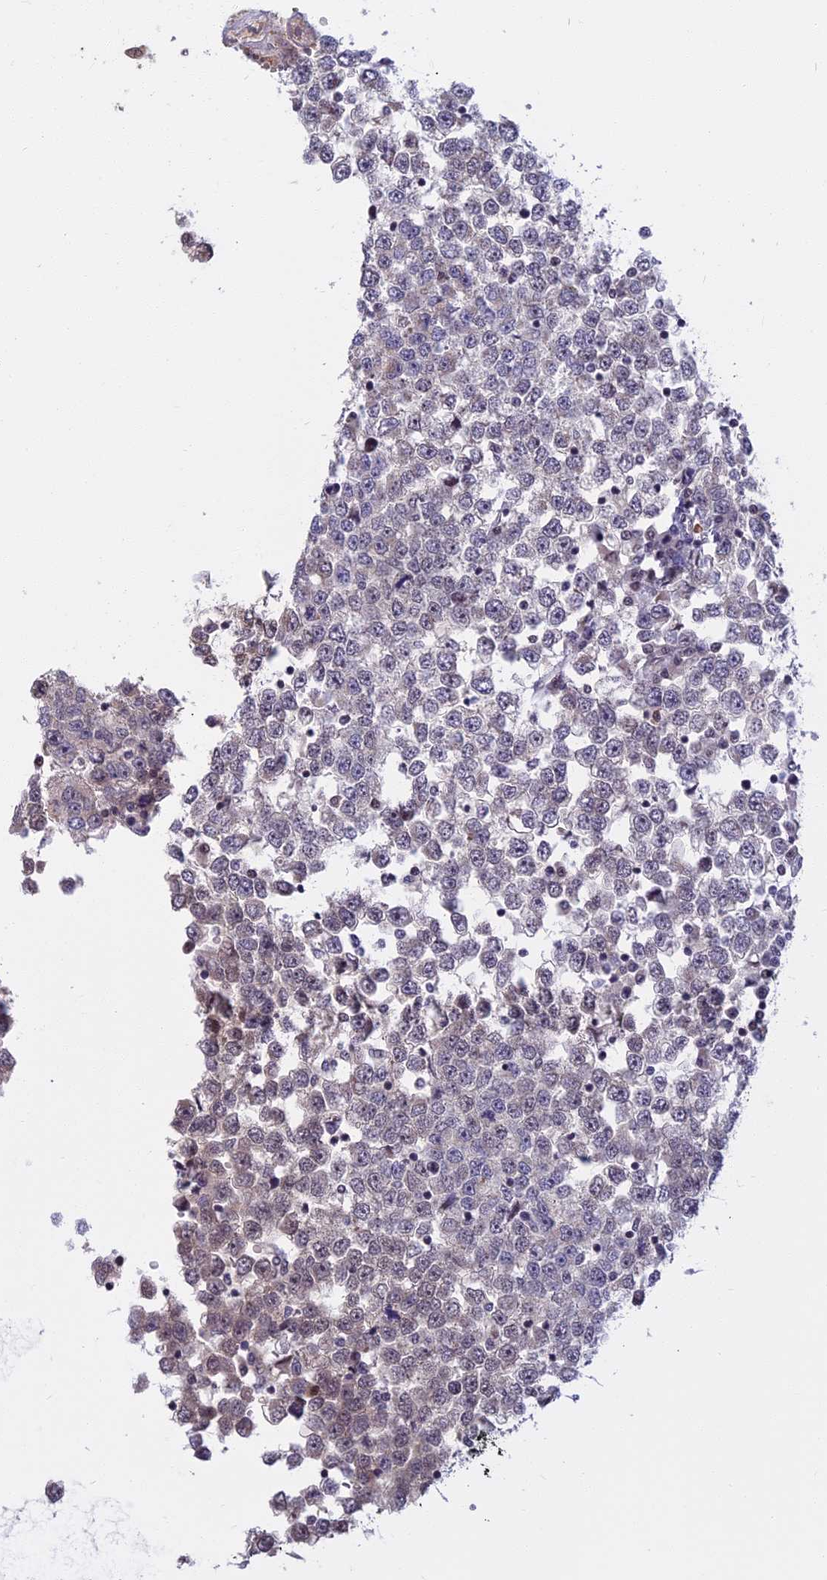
{"staining": {"intensity": "negative", "quantity": "none", "location": "none"}, "tissue": "testis cancer", "cell_type": "Tumor cells", "image_type": "cancer", "snomed": [{"axis": "morphology", "description": "Seminoma, NOS"}, {"axis": "topography", "description": "Testis"}], "caption": "Immunohistochemical staining of human testis cancer (seminoma) demonstrates no significant positivity in tumor cells.", "gene": "CCDC113", "patient": {"sex": "male", "age": 65}}